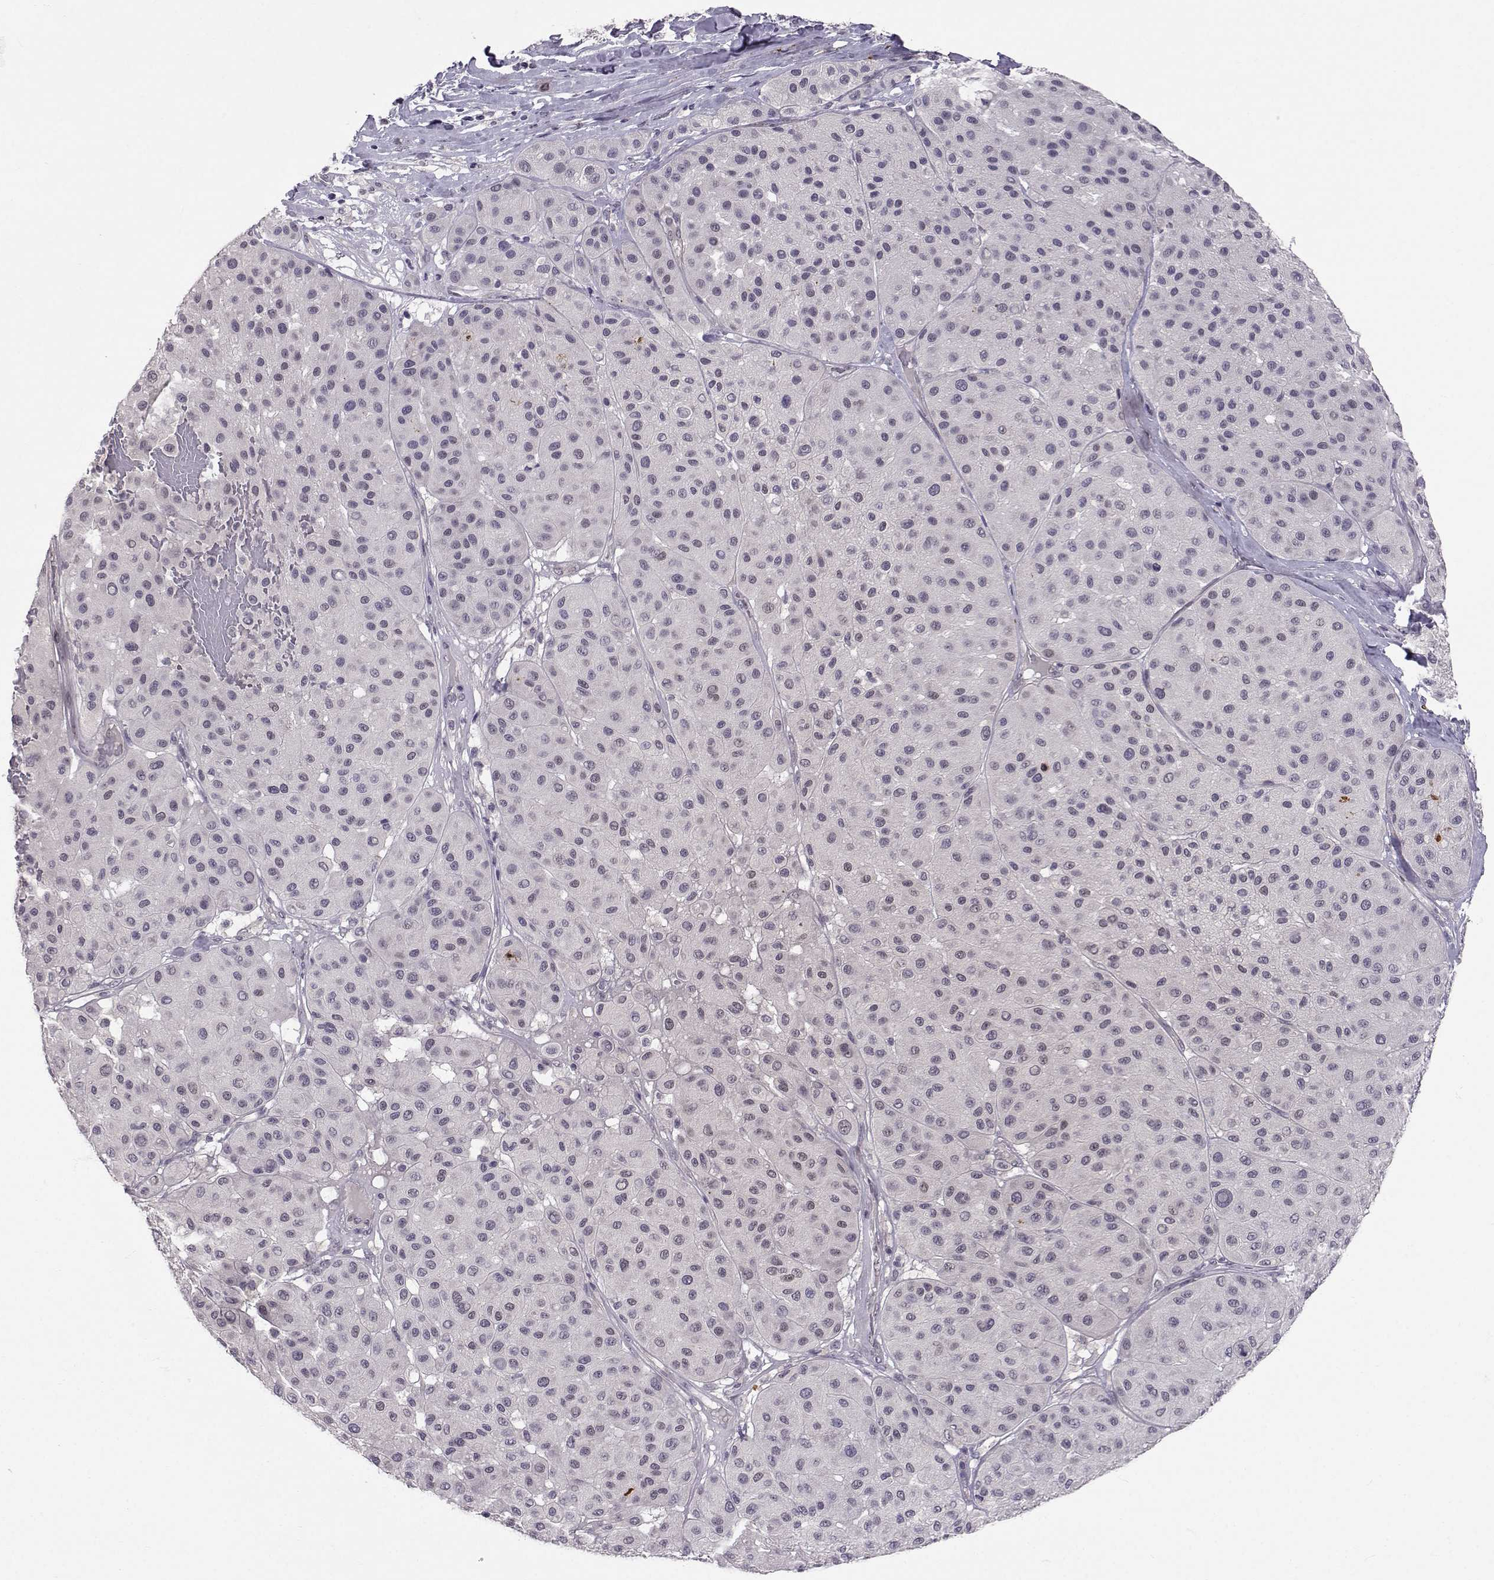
{"staining": {"intensity": "negative", "quantity": "none", "location": "none"}, "tissue": "melanoma", "cell_type": "Tumor cells", "image_type": "cancer", "snomed": [{"axis": "morphology", "description": "Malignant melanoma, Metastatic site"}, {"axis": "topography", "description": "Smooth muscle"}], "caption": "Tumor cells are negative for protein expression in human melanoma.", "gene": "SLC6A3", "patient": {"sex": "male", "age": 41}}